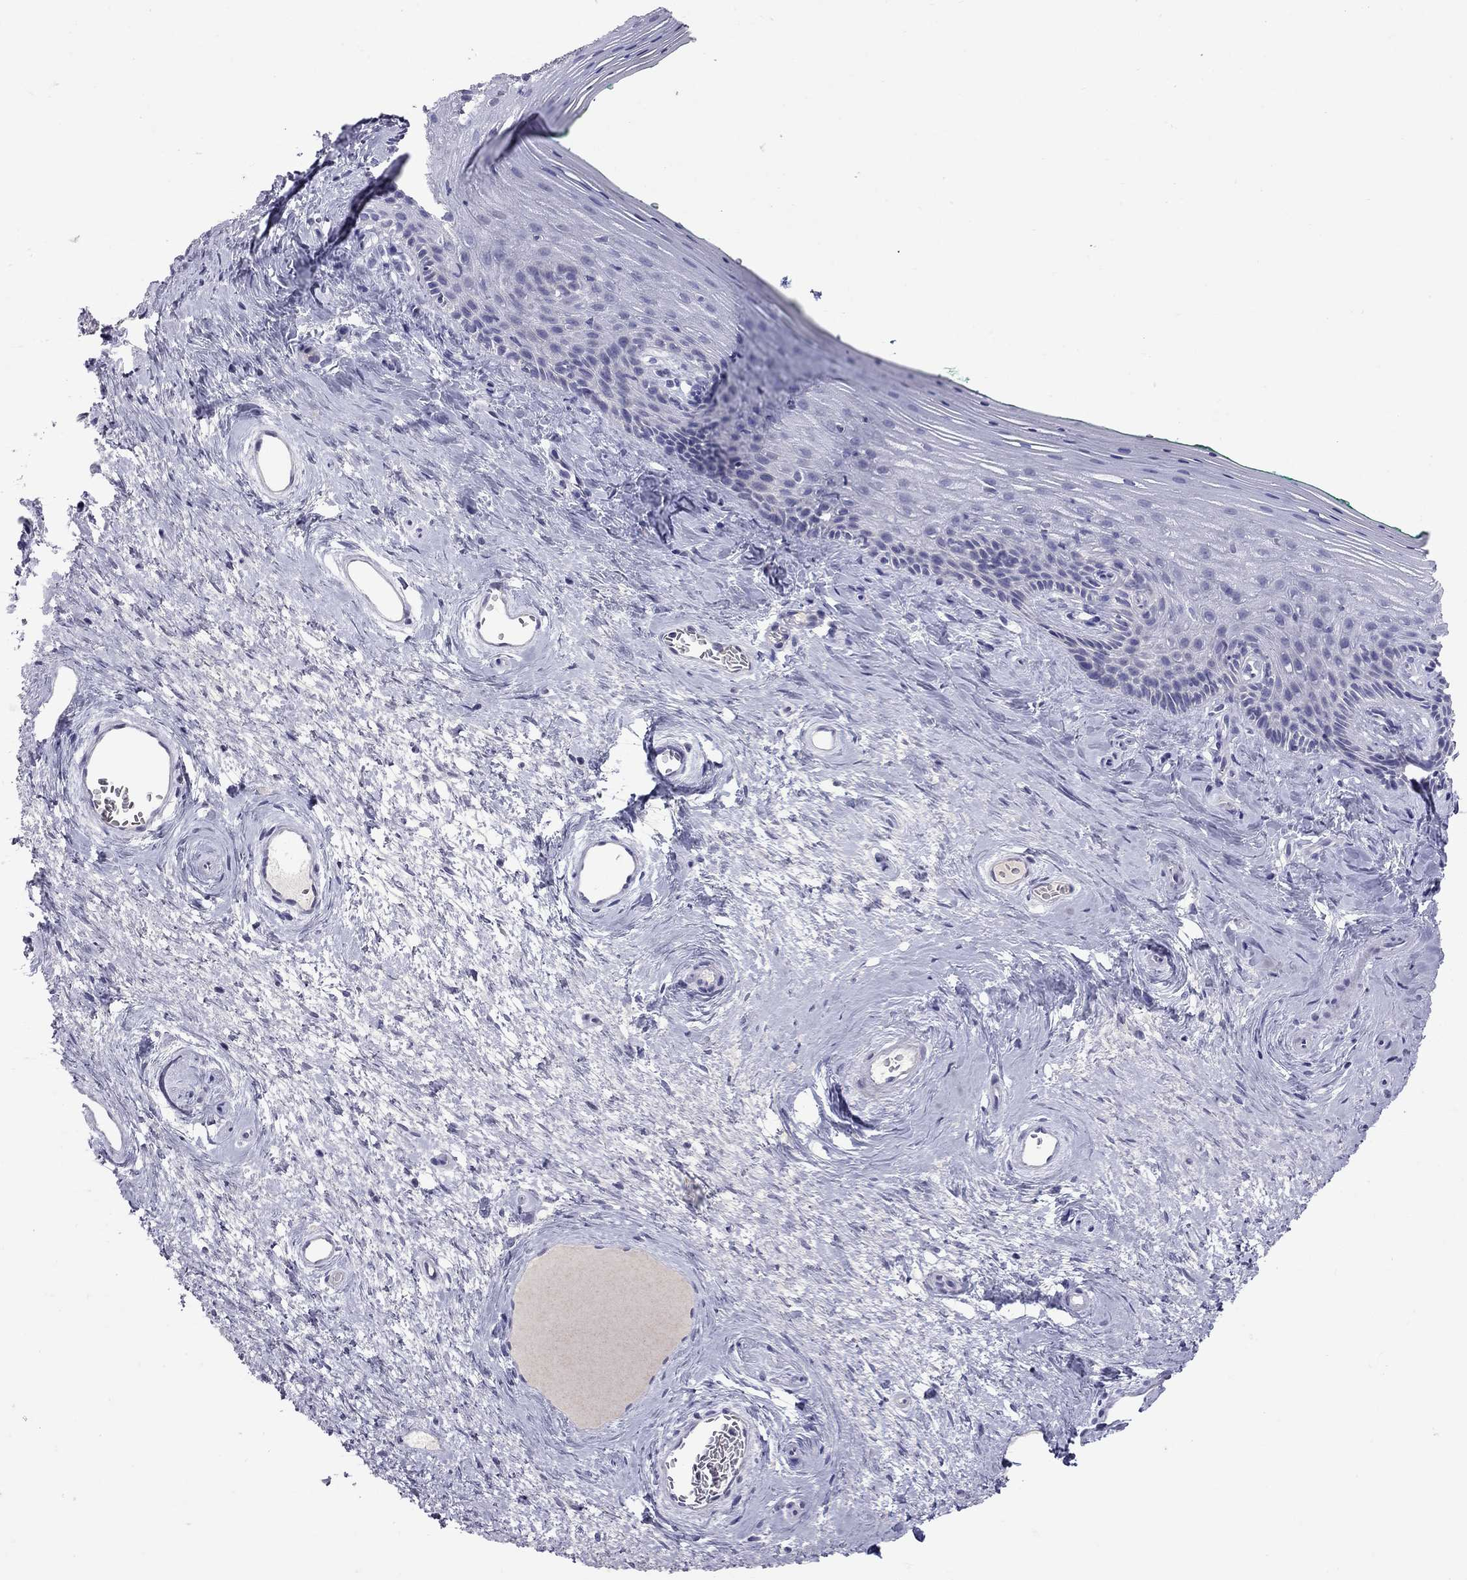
{"staining": {"intensity": "negative", "quantity": "none", "location": "none"}, "tissue": "vagina", "cell_type": "Squamous epithelial cells", "image_type": "normal", "snomed": [{"axis": "morphology", "description": "Normal tissue, NOS"}, {"axis": "topography", "description": "Vagina"}], "caption": "This is a micrograph of IHC staining of normal vagina, which shows no staining in squamous epithelial cells.", "gene": "MUC16", "patient": {"sex": "female", "age": 45}}